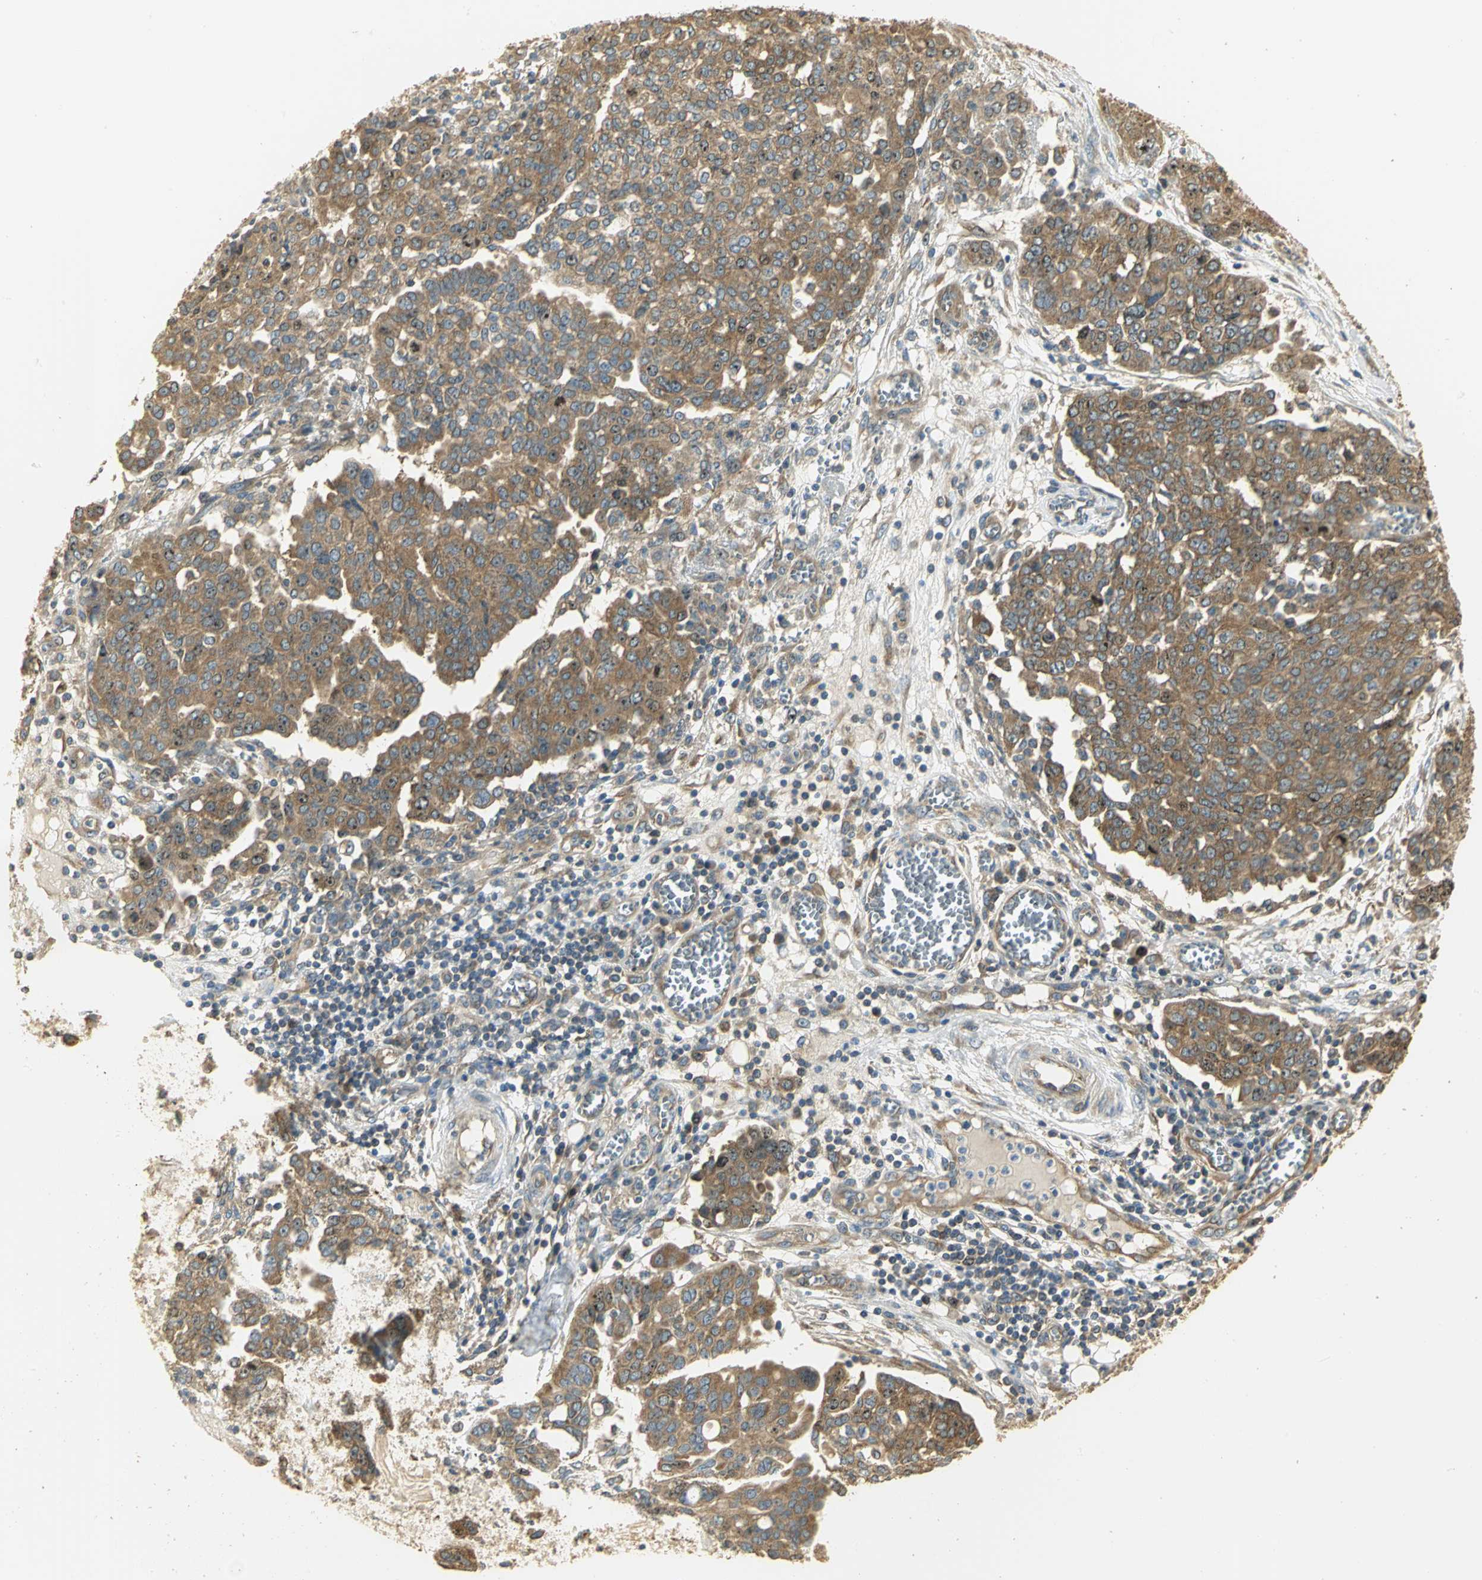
{"staining": {"intensity": "strong", "quantity": ">75%", "location": "cytoplasmic/membranous"}, "tissue": "ovarian cancer", "cell_type": "Tumor cells", "image_type": "cancer", "snomed": [{"axis": "morphology", "description": "Cystadenocarcinoma, serous, NOS"}, {"axis": "topography", "description": "Soft tissue"}, {"axis": "topography", "description": "Ovary"}], "caption": "Protein expression analysis of human serous cystadenocarcinoma (ovarian) reveals strong cytoplasmic/membranous staining in approximately >75% of tumor cells.", "gene": "RARS1", "patient": {"sex": "female", "age": 57}}